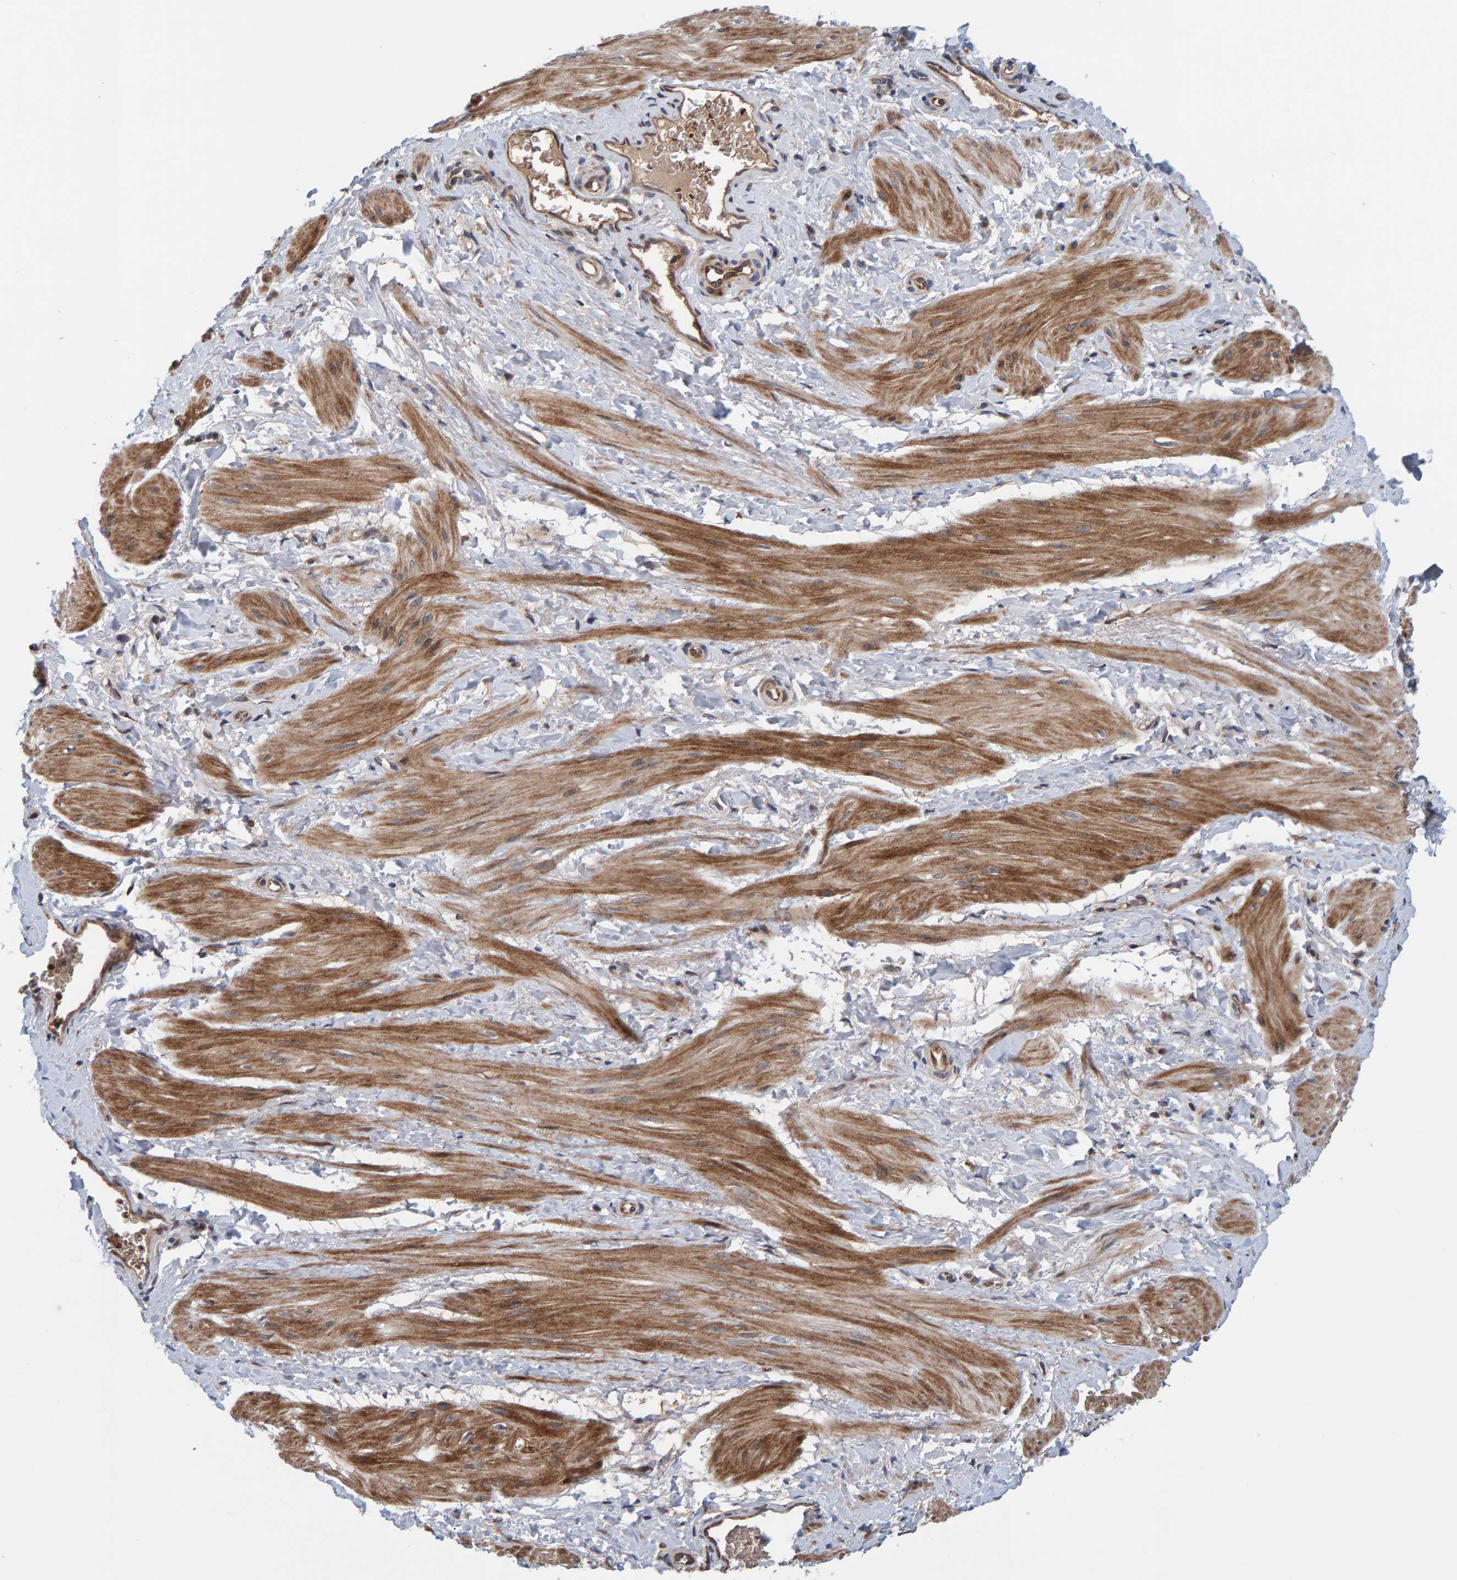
{"staining": {"intensity": "moderate", "quantity": ">75%", "location": "cytoplasmic/membranous"}, "tissue": "smooth muscle", "cell_type": "Smooth muscle cells", "image_type": "normal", "snomed": [{"axis": "morphology", "description": "Normal tissue, NOS"}, {"axis": "topography", "description": "Smooth muscle"}], "caption": "Immunohistochemistry staining of normal smooth muscle, which shows medium levels of moderate cytoplasmic/membranous positivity in about >75% of smooth muscle cells indicating moderate cytoplasmic/membranous protein staining. The staining was performed using DAB (brown) for protein detection and nuclei were counterstained in hematoxylin (blue).", "gene": "MFSD6L", "patient": {"sex": "male", "age": 16}}